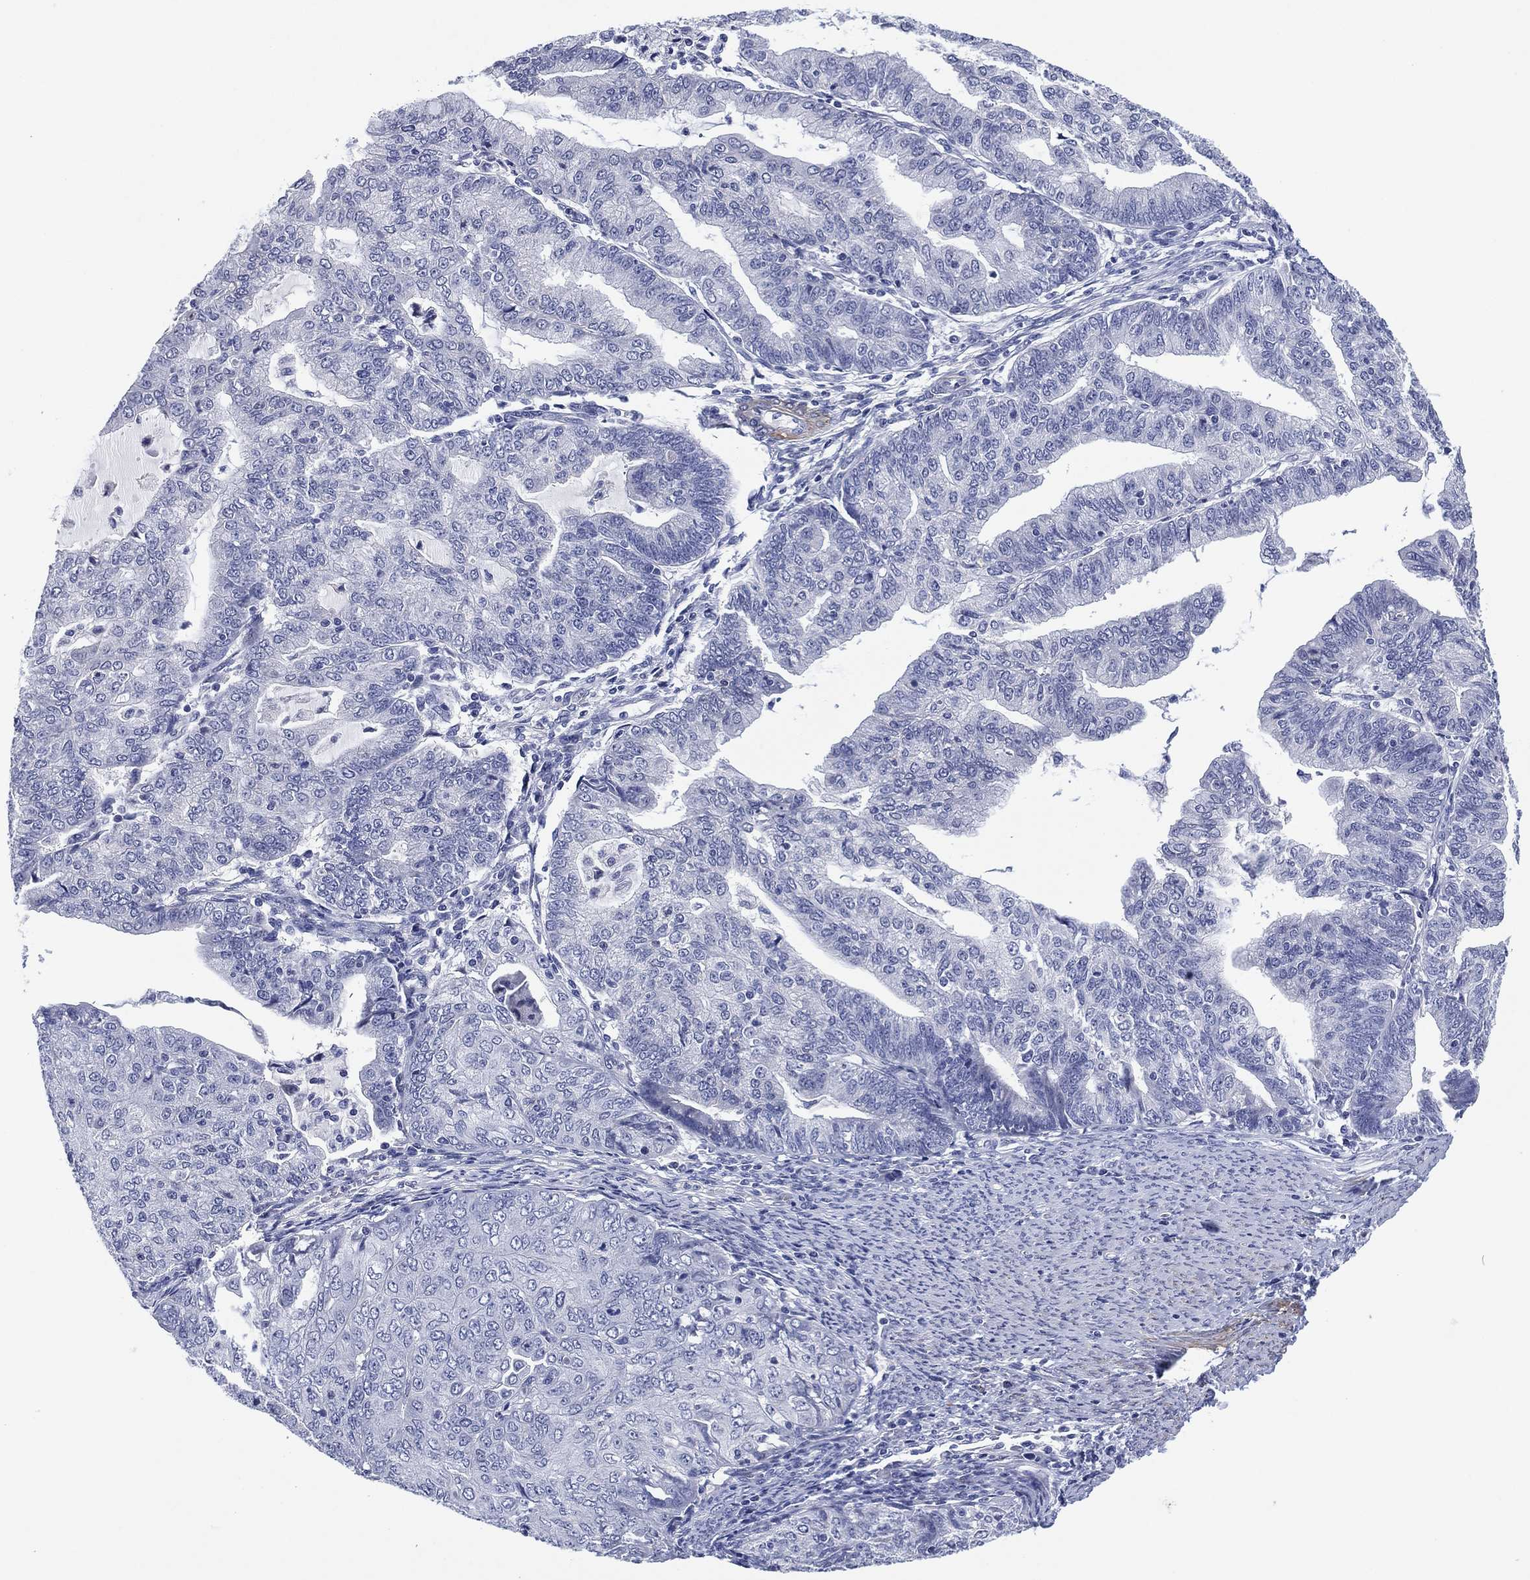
{"staining": {"intensity": "negative", "quantity": "none", "location": "none"}, "tissue": "endometrial cancer", "cell_type": "Tumor cells", "image_type": "cancer", "snomed": [{"axis": "morphology", "description": "Adenocarcinoma, NOS"}, {"axis": "topography", "description": "Endometrium"}], "caption": "A micrograph of endometrial cancer (adenocarcinoma) stained for a protein reveals no brown staining in tumor cells. (DAB (3,3'-diaminobenzidine) immunohistochemistry, high magnification).", "gene": "CLIP3", "patient": {"sex": "female", "age": 82}}